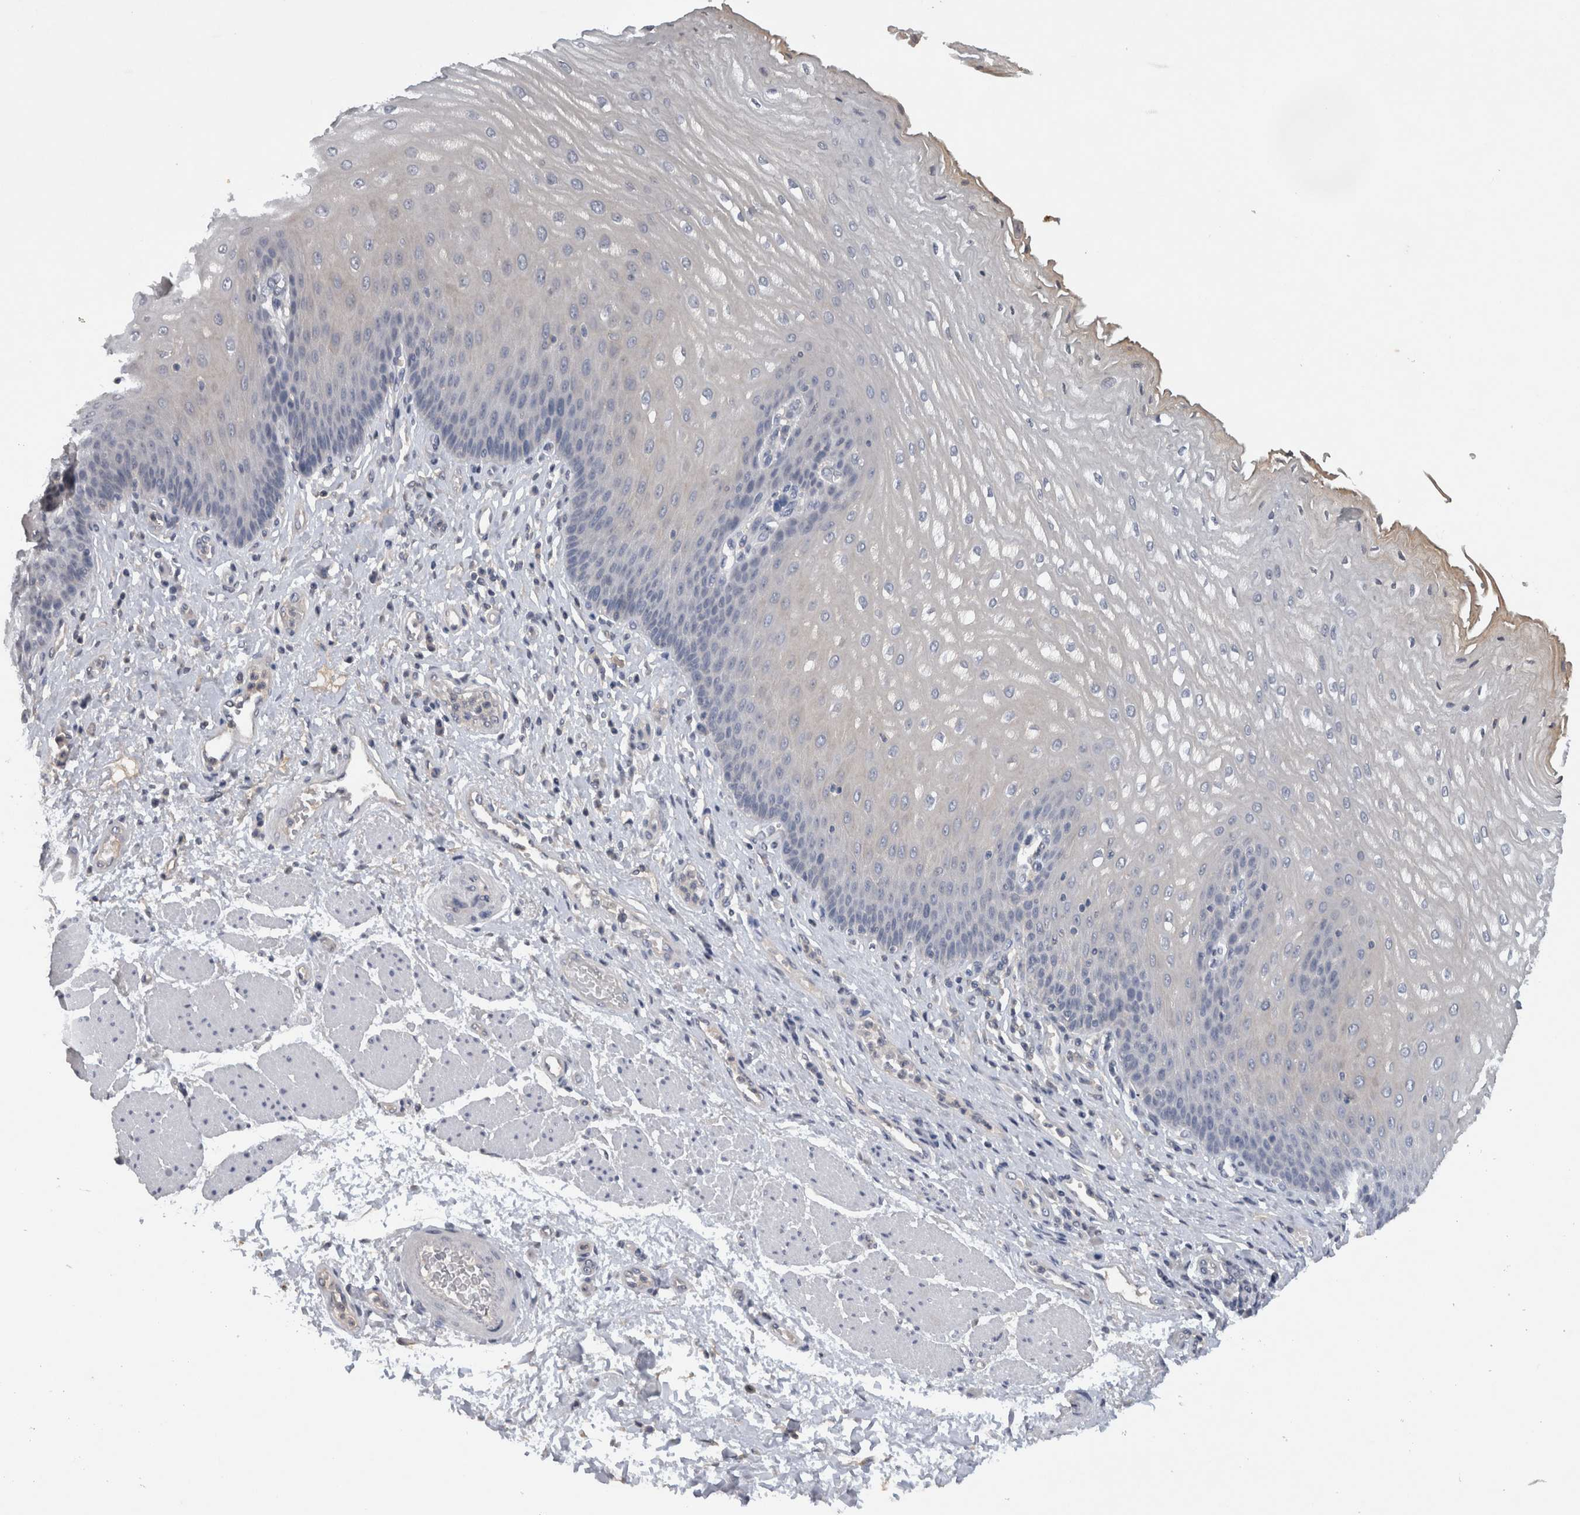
{"staining": {"intensity": "negative", "quantity": "none", "location": "none"}, "tissue": "esophagus", "cell_type": "Squamous epithelial cells", "image_type": "normal", "snomed": [{"axis": "morphology", "description": "Normal tissue, NOS"}, {"axis": "topography", "description": "Esophagus"}], "caption": "This photomicrograph is of unremarkable esophagus stained with immunohistochemistry (IHC) to label a protein in brown with the nuclei are counter-stained blue. There is no expression in squamous epithelial cells. Brightfield microscopy of IHC stained with DAB (brown) and hematoxylin (blue), captured at high magnification.", "gene": "HEXD", "patient": {"sex": "male", "age": 54}}